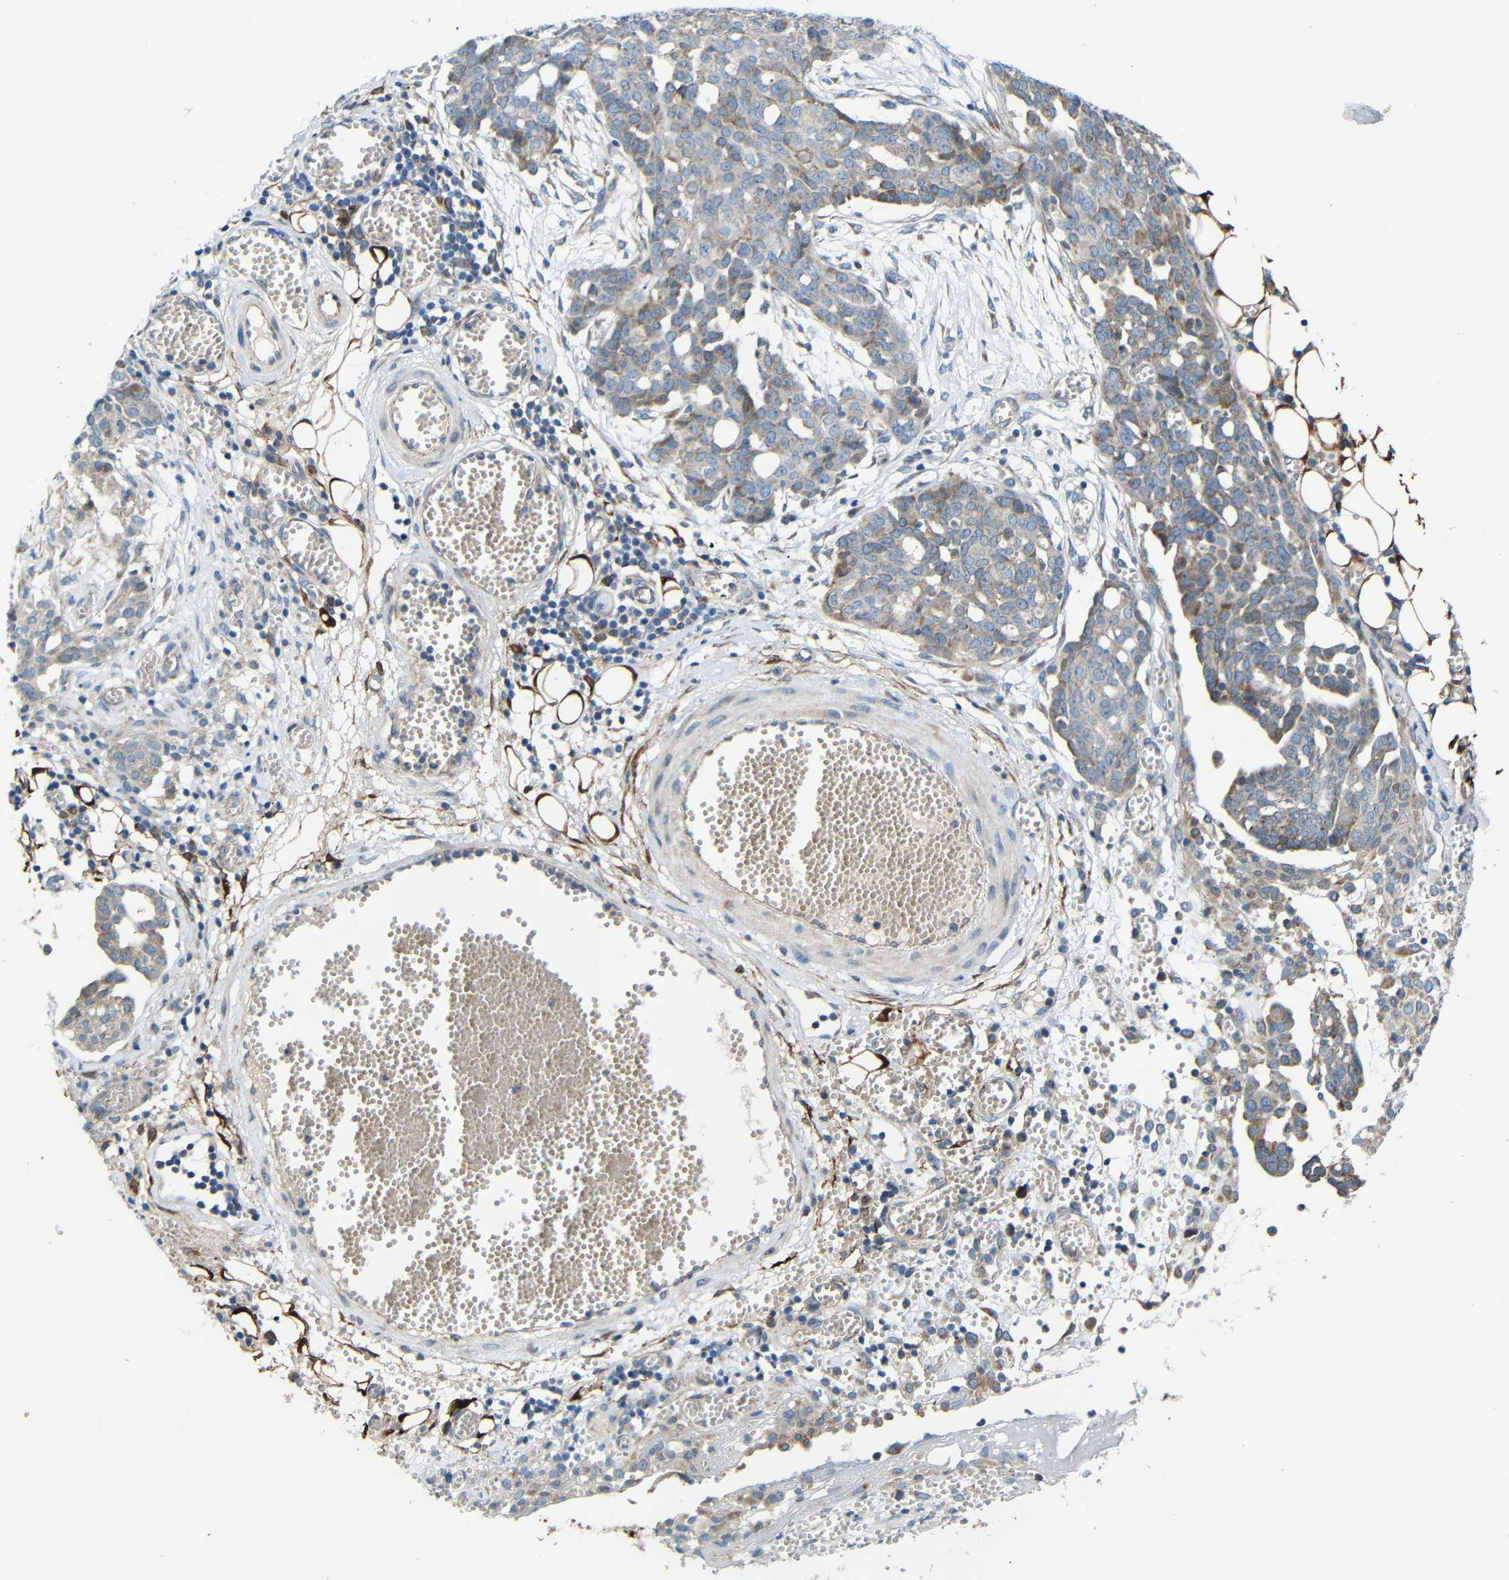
{"staining": {"intensity": "weak", "quantity": "25%-75%", "location": "cytoplasmic/membranous"}, "tissue": "ovarian cancer", "cell_type": "Tumor cells", "image_type": "cancer", "snomed": [{"axis": "morphology", "description": "Cystadenocarcinoma, serous, NOS"}, {"axis": "topography", "description": "Soft tissue"}, {"axis": "topography", "description": "Ovary"}], "caption": "A high-resolution histopathology image shows IHC staining of ovarian serous cystadenocarcinoma, which reveals weak cytoplasmic/membranous positivity in about 25%-75% of tumor cells. The staining is performed using DAB (3,3'-diaminobenzidine) brown chromogen to label protein expression. The nuclei are counter-stained blue using hematoxylin.", "gene": "TMEM25", "patient": {"sex": "female", "age": 57}}